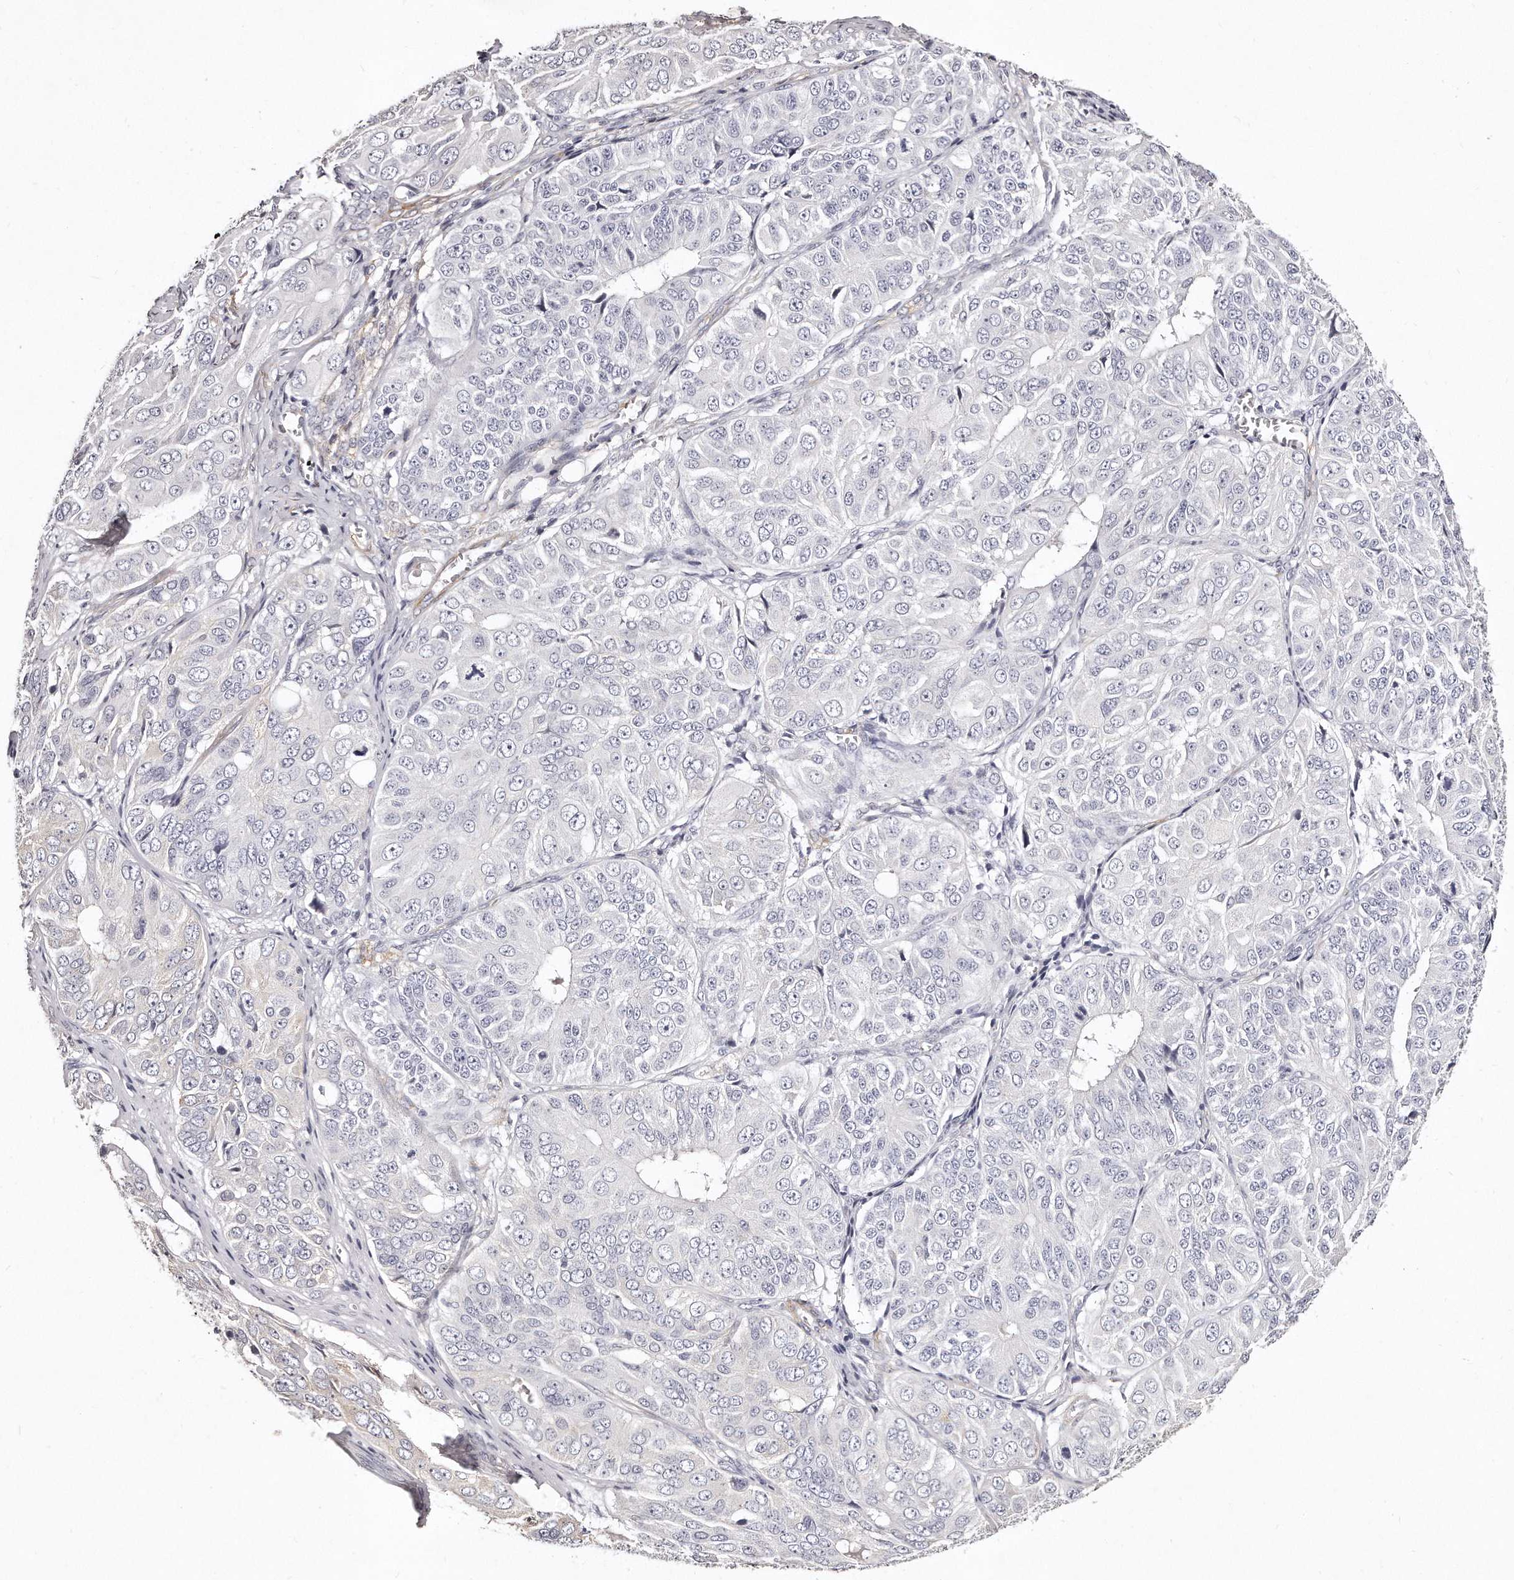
{"staining": {"intensity": "negative", "quantity": "none", "location": "none"}, "tissue": "ovarian cancer", "cell_type": "Tumor cells", "image_type": "cancer", "snomed": [{"axis": "morphology", "description": "Carcinoma, endometroid"}, {"axis": "topography", "description": "Ovary"}], "caption": "Human ovarian cancer stained for a protein using immunohistochemistry shows no positivity in tumor cells.", "gene": "LMOD1", "patient": {"sex": "female", "age": 51}}